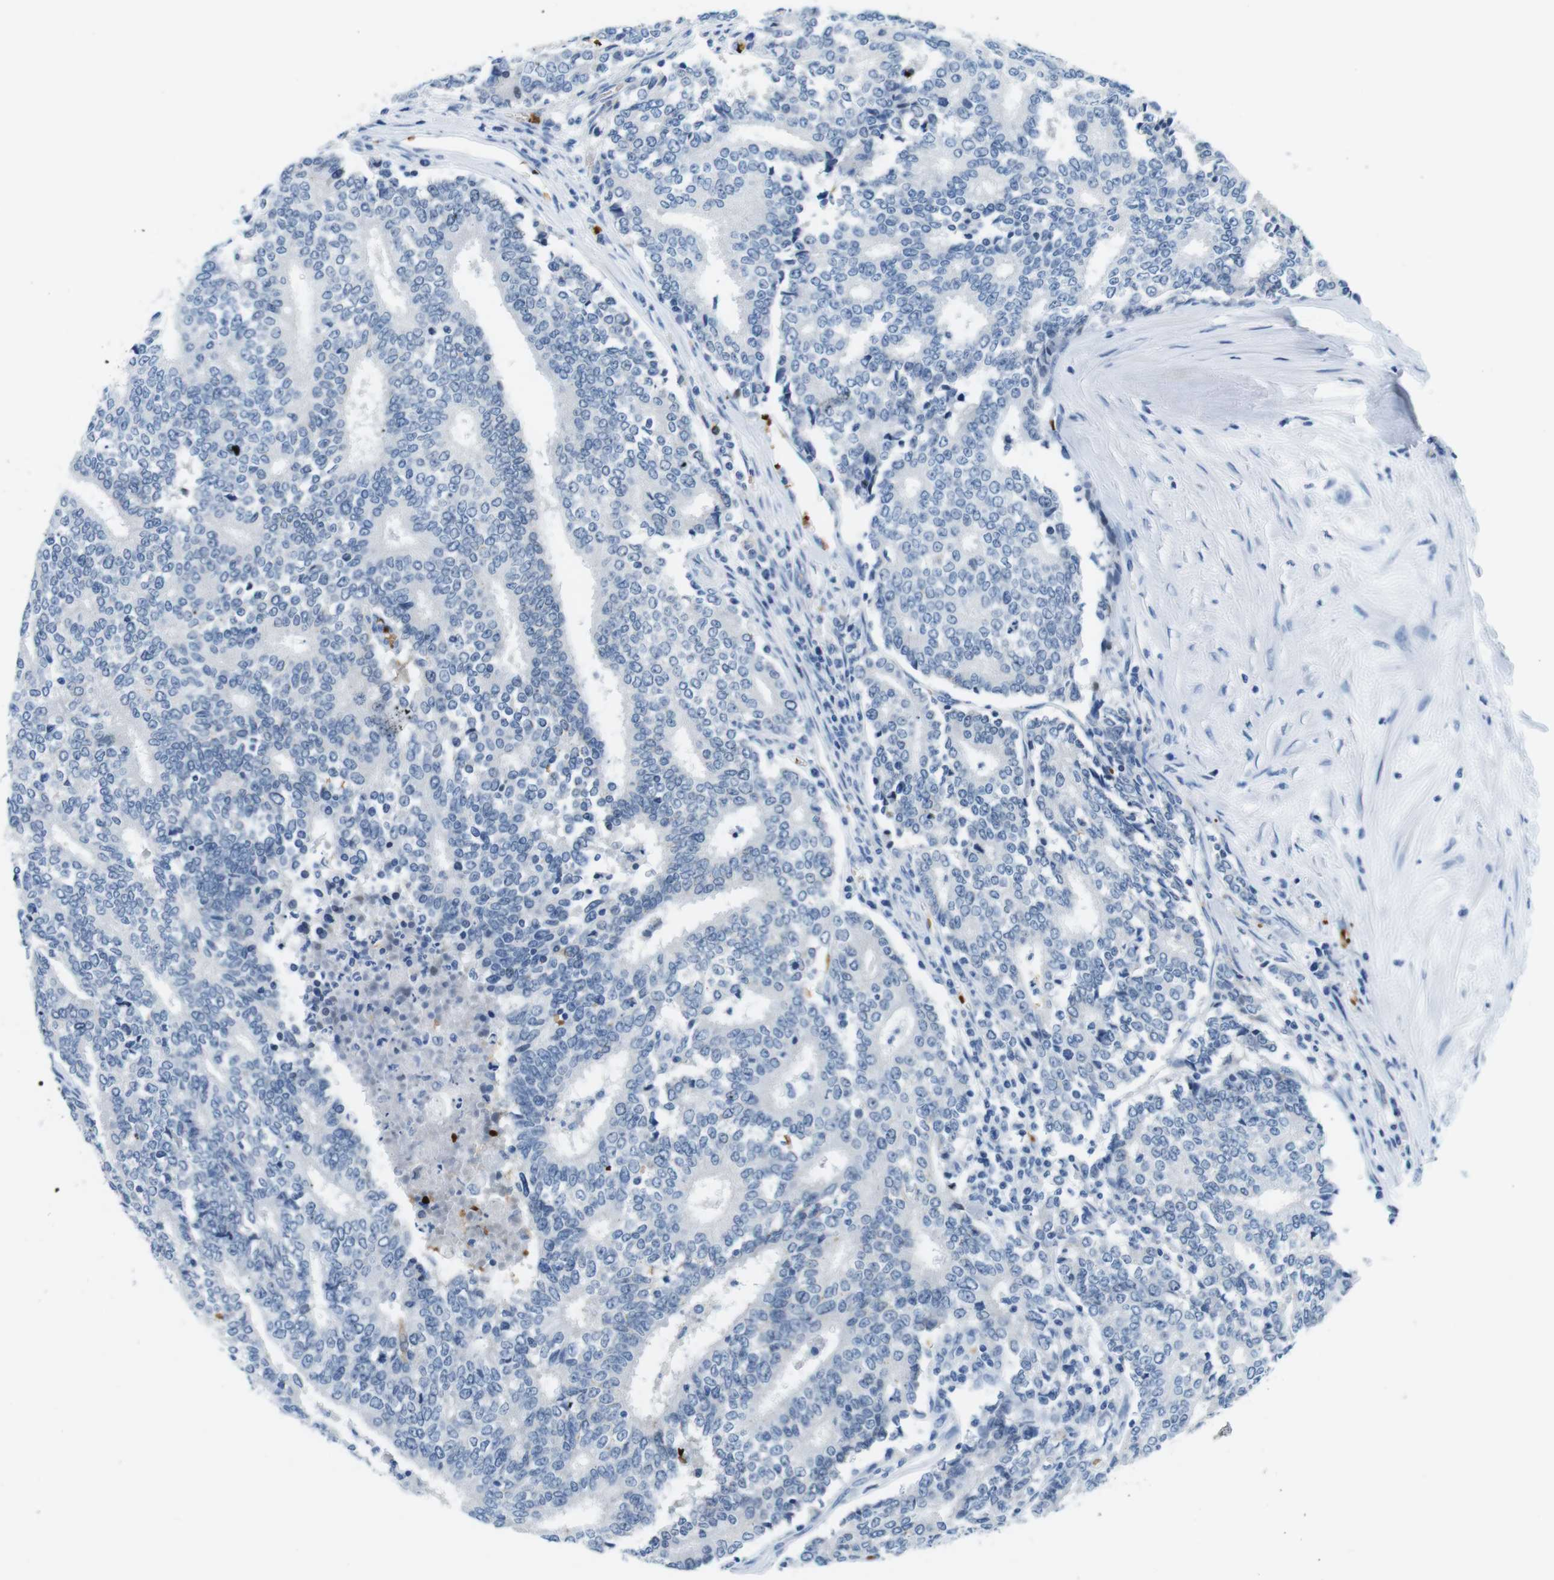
{"staining": {"intensity": "negative", "quantity": "none", "location": "none"}, "tissue": "prostate cancer", "cell_type": "Tumor cells", "image_type": "cancer", "snomed": [{"axis": "morphology", "description": "Normal tissue, NOS"}, {"axis": "morphology", "description": "Adenocarcinoma, High grade"}, {"axis": "topography", "description": "Prostate"}, {"axis": "topography", "description": "Seminal veicle"}], "caption": "The IHC photomicrograph has no significant staining in tumor cells of prostate cancer (high-grade adenocarcinoma) tissue. Nuclei are stained in blue.", "gene": "TFAP2C", "patient": {"sex": "male", "age": 55}}